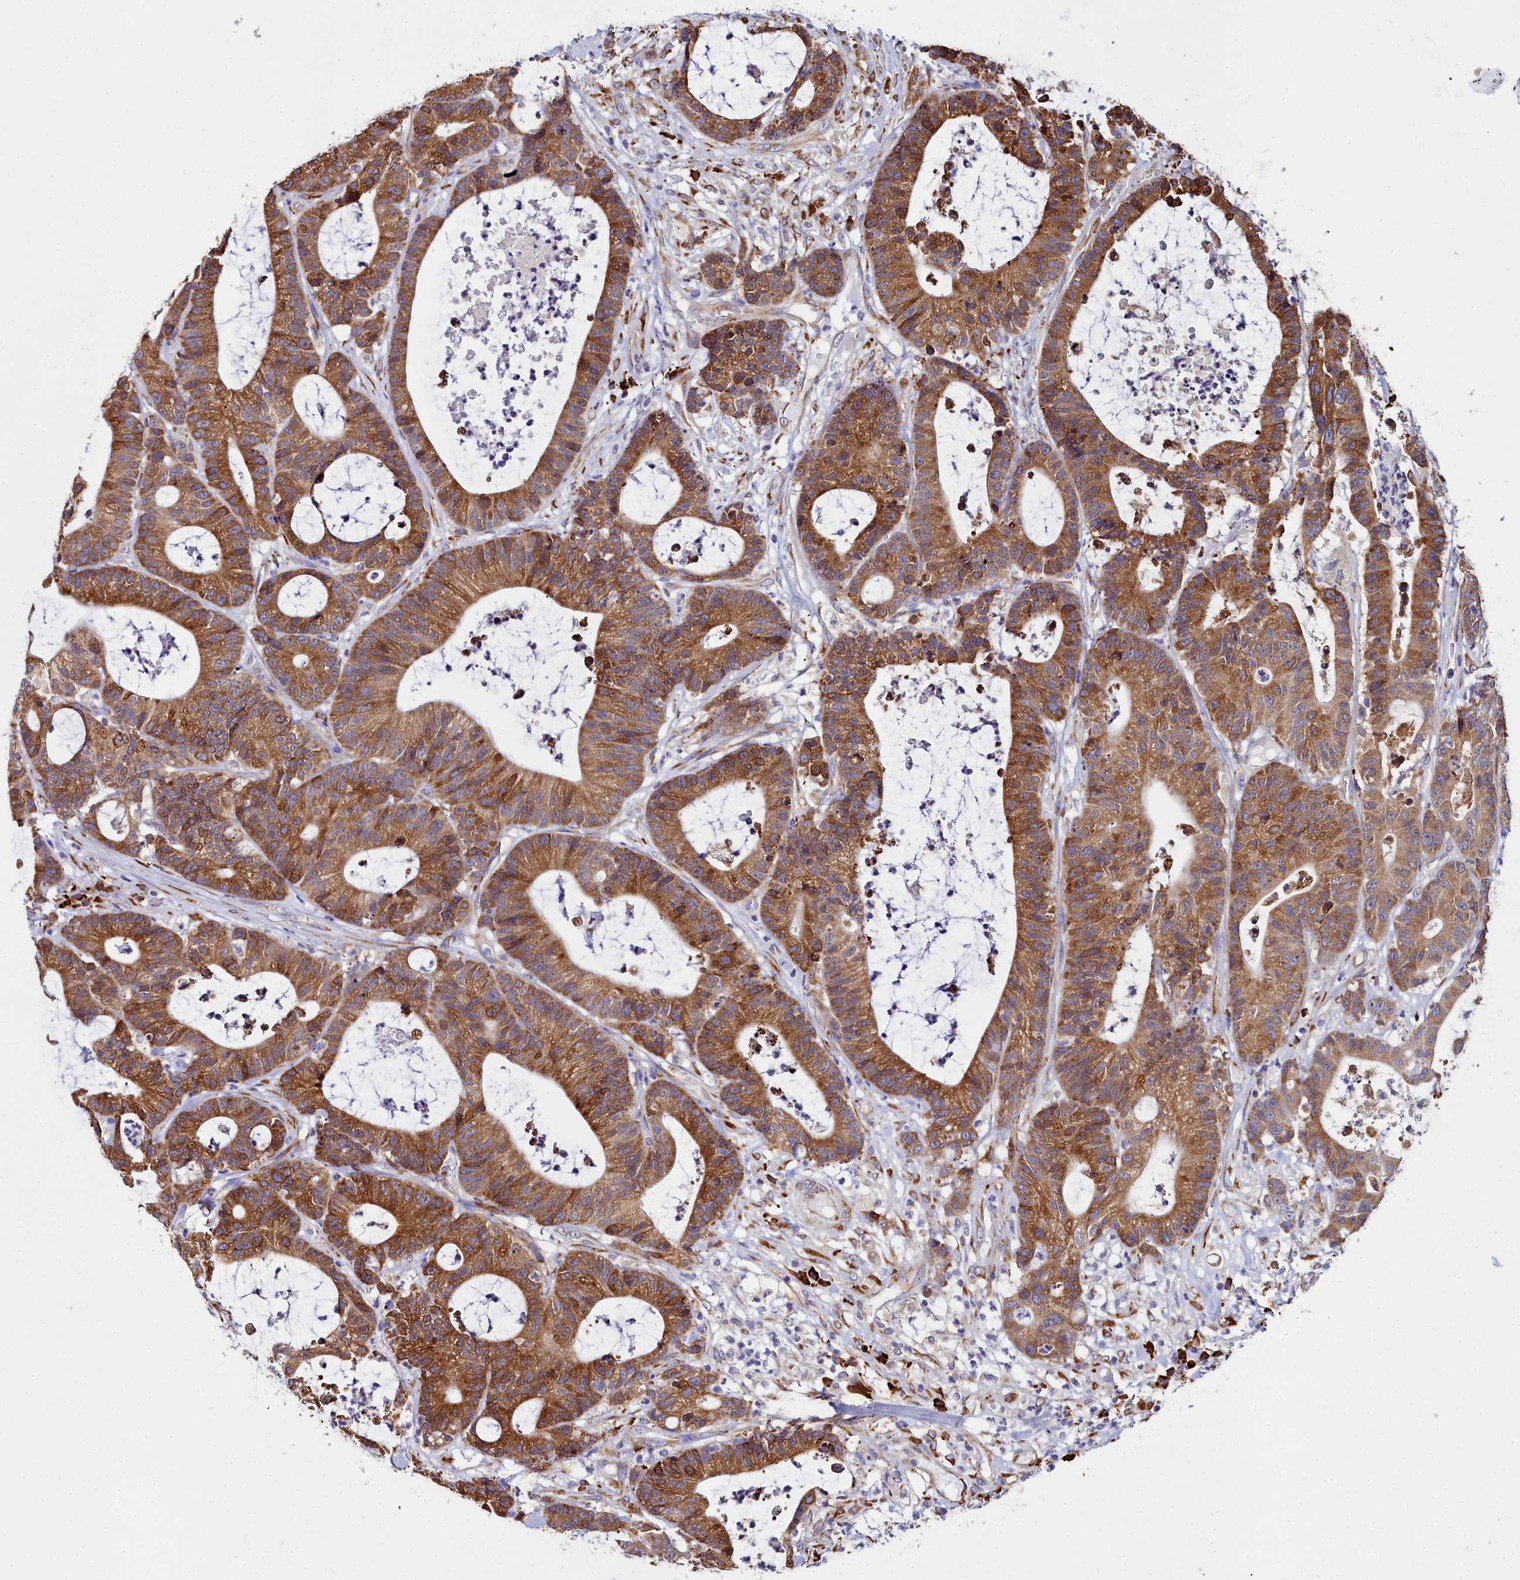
{"staining": {"intensity": "moderate", "quantity": ">75%", "location": "cytoplasmic/membranous"}, "tissue": "colorectal cancer", "cell_type": "Tumor cells", "image_type": "cancer", "snomed": [{"axis": "morphology", "description": "Adenocarcinoma, NOS"}, {"axis": "topography", "description": "Colon"}], "caption": "This micrograph reveals colorectal cancer stained with immunohistochemistry to label a protein in brown. The cytoplasmic/membranous of tumor cells show moderate positivity for the protein. Nuclei are counter-stained blue.", "gene": "TXNDC5", "patient": {"sex": "female", "age": 84}}